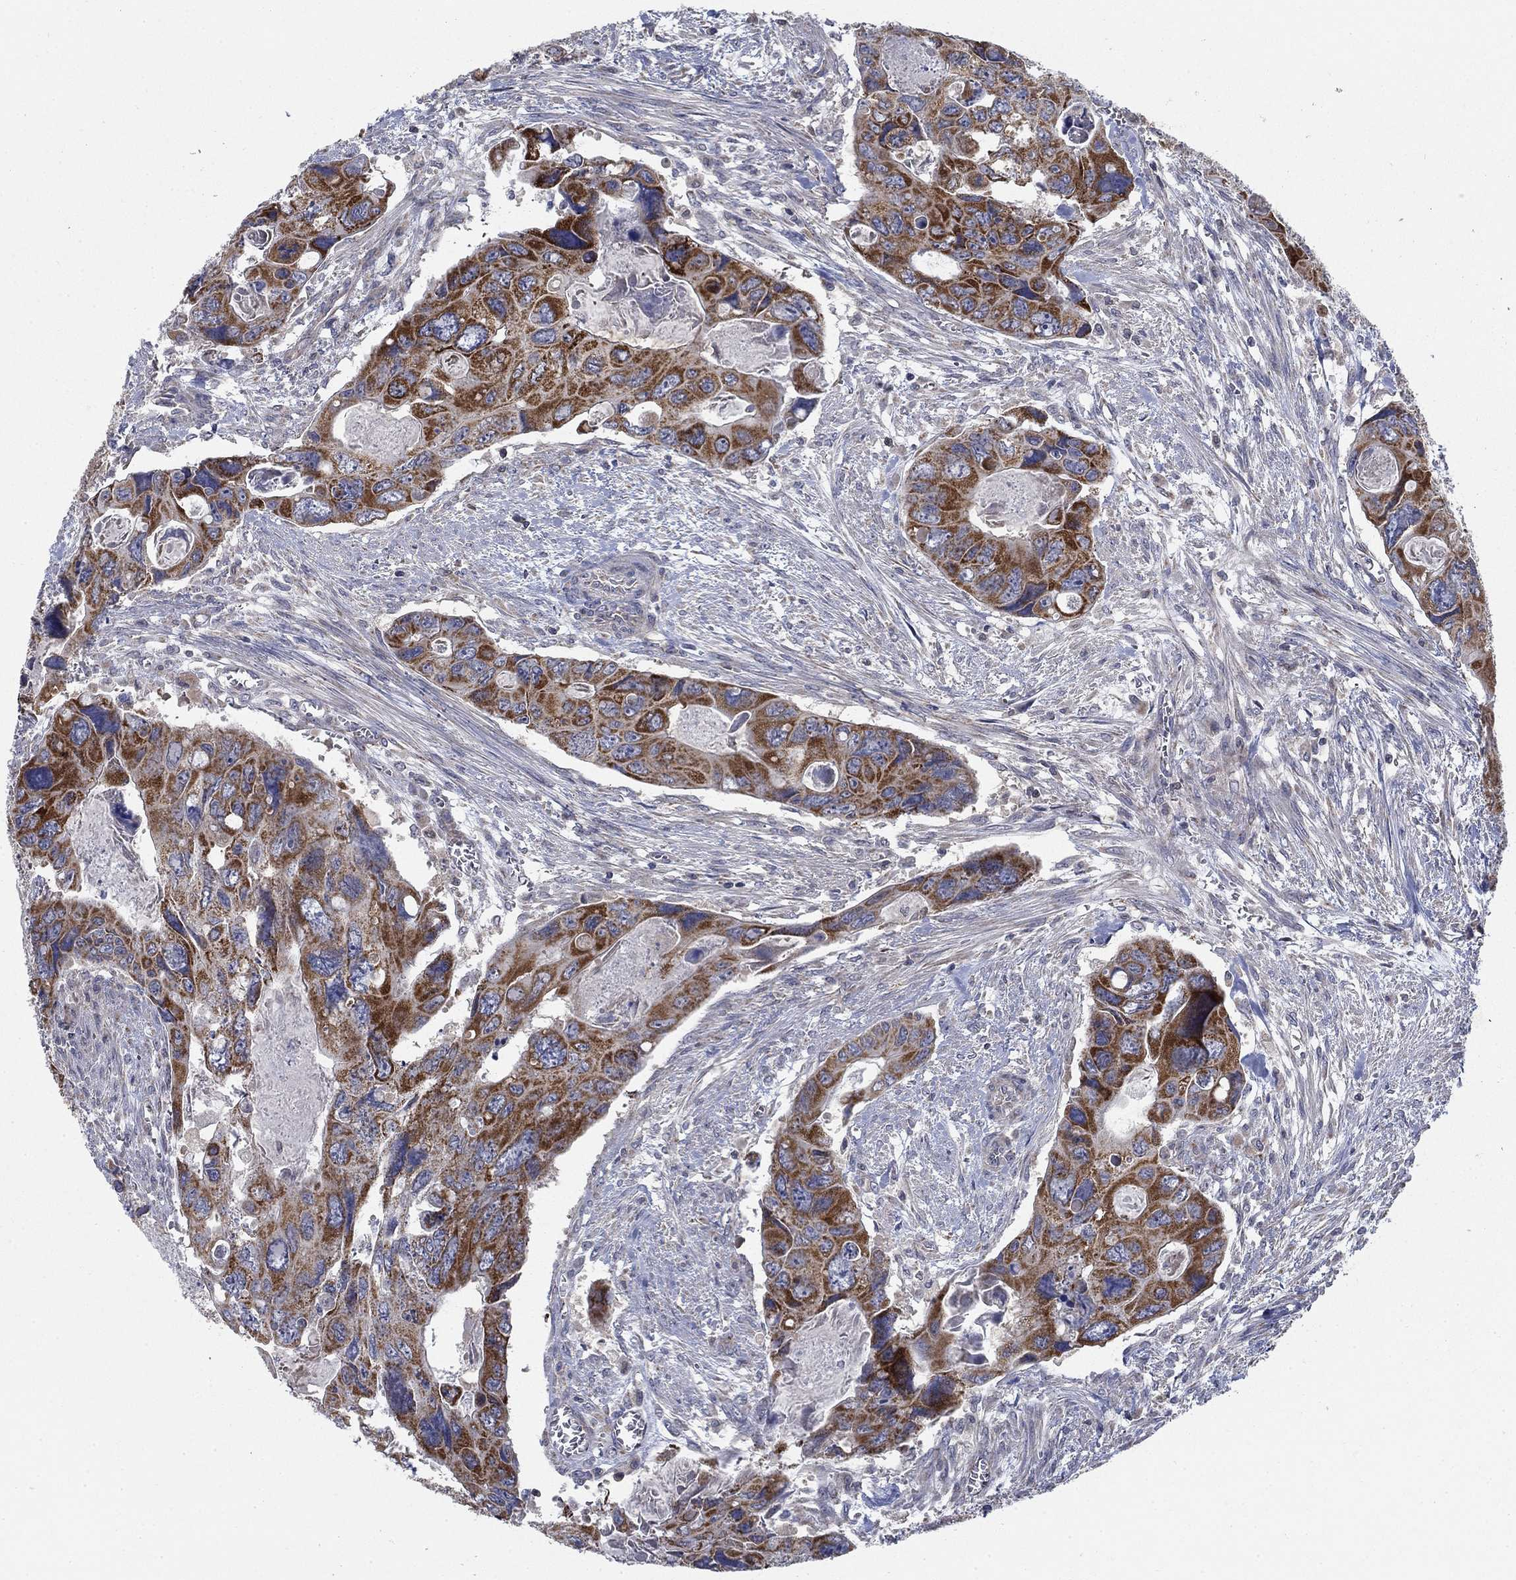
{"staining": {"intensity": "strong", "quantity": "25%-75%", "location": "cytoplasmic/membranous"}, "tissue": "colorectal cancer", "cell_type": "Tumor cells", "image_type": "cancer", "snomed": [{"axis": "morphology", "description": "Adenocarcinoma, NOS"}, {"axis": "topography", "description": "Rectum"}], "caption": "Strong cytoplasmic/membranous staining for a protein is identified in about 25%-75% of tumor cells of colorectal cancer (adenocarcinoma) using IHC.", "gene": "NME7", "patient": {"sex": "male", "age": 62}}